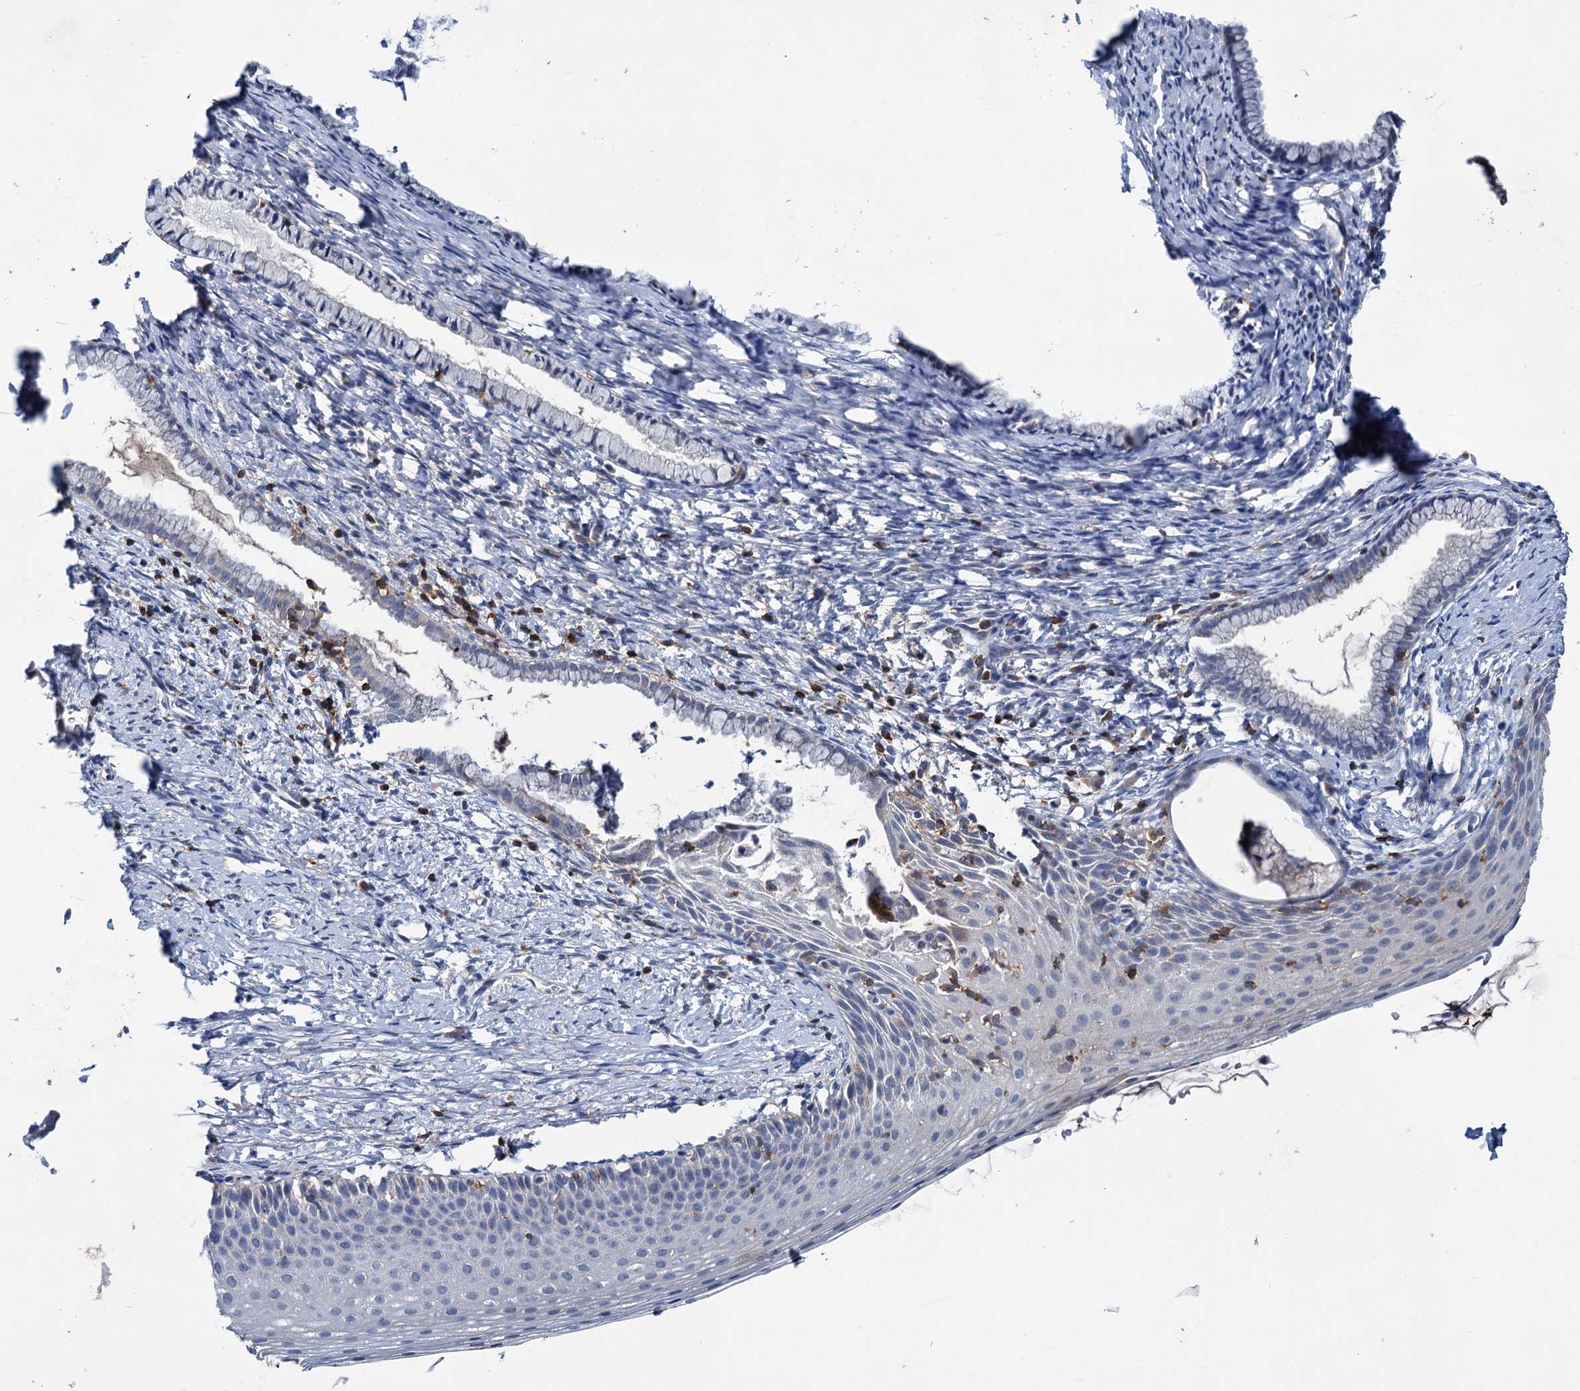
{"staining": {"intensity": "negative", "quantity": "none", "location": "none"}, "tissue": "cervix", "cell_type": "Glandular cells", "image_type": "normal", "snomed": [{"axis": "morphology", "description": "Normal tissue, NOS"}, {"axis": "topography", "description": "Cervix"}], "caption": "Unremarkable cervix was stained to show a protein in brown. There is no significant expression in glandular cells.", "gene": "FGFR2", "patient": {"sex": "female", "age": 36}}